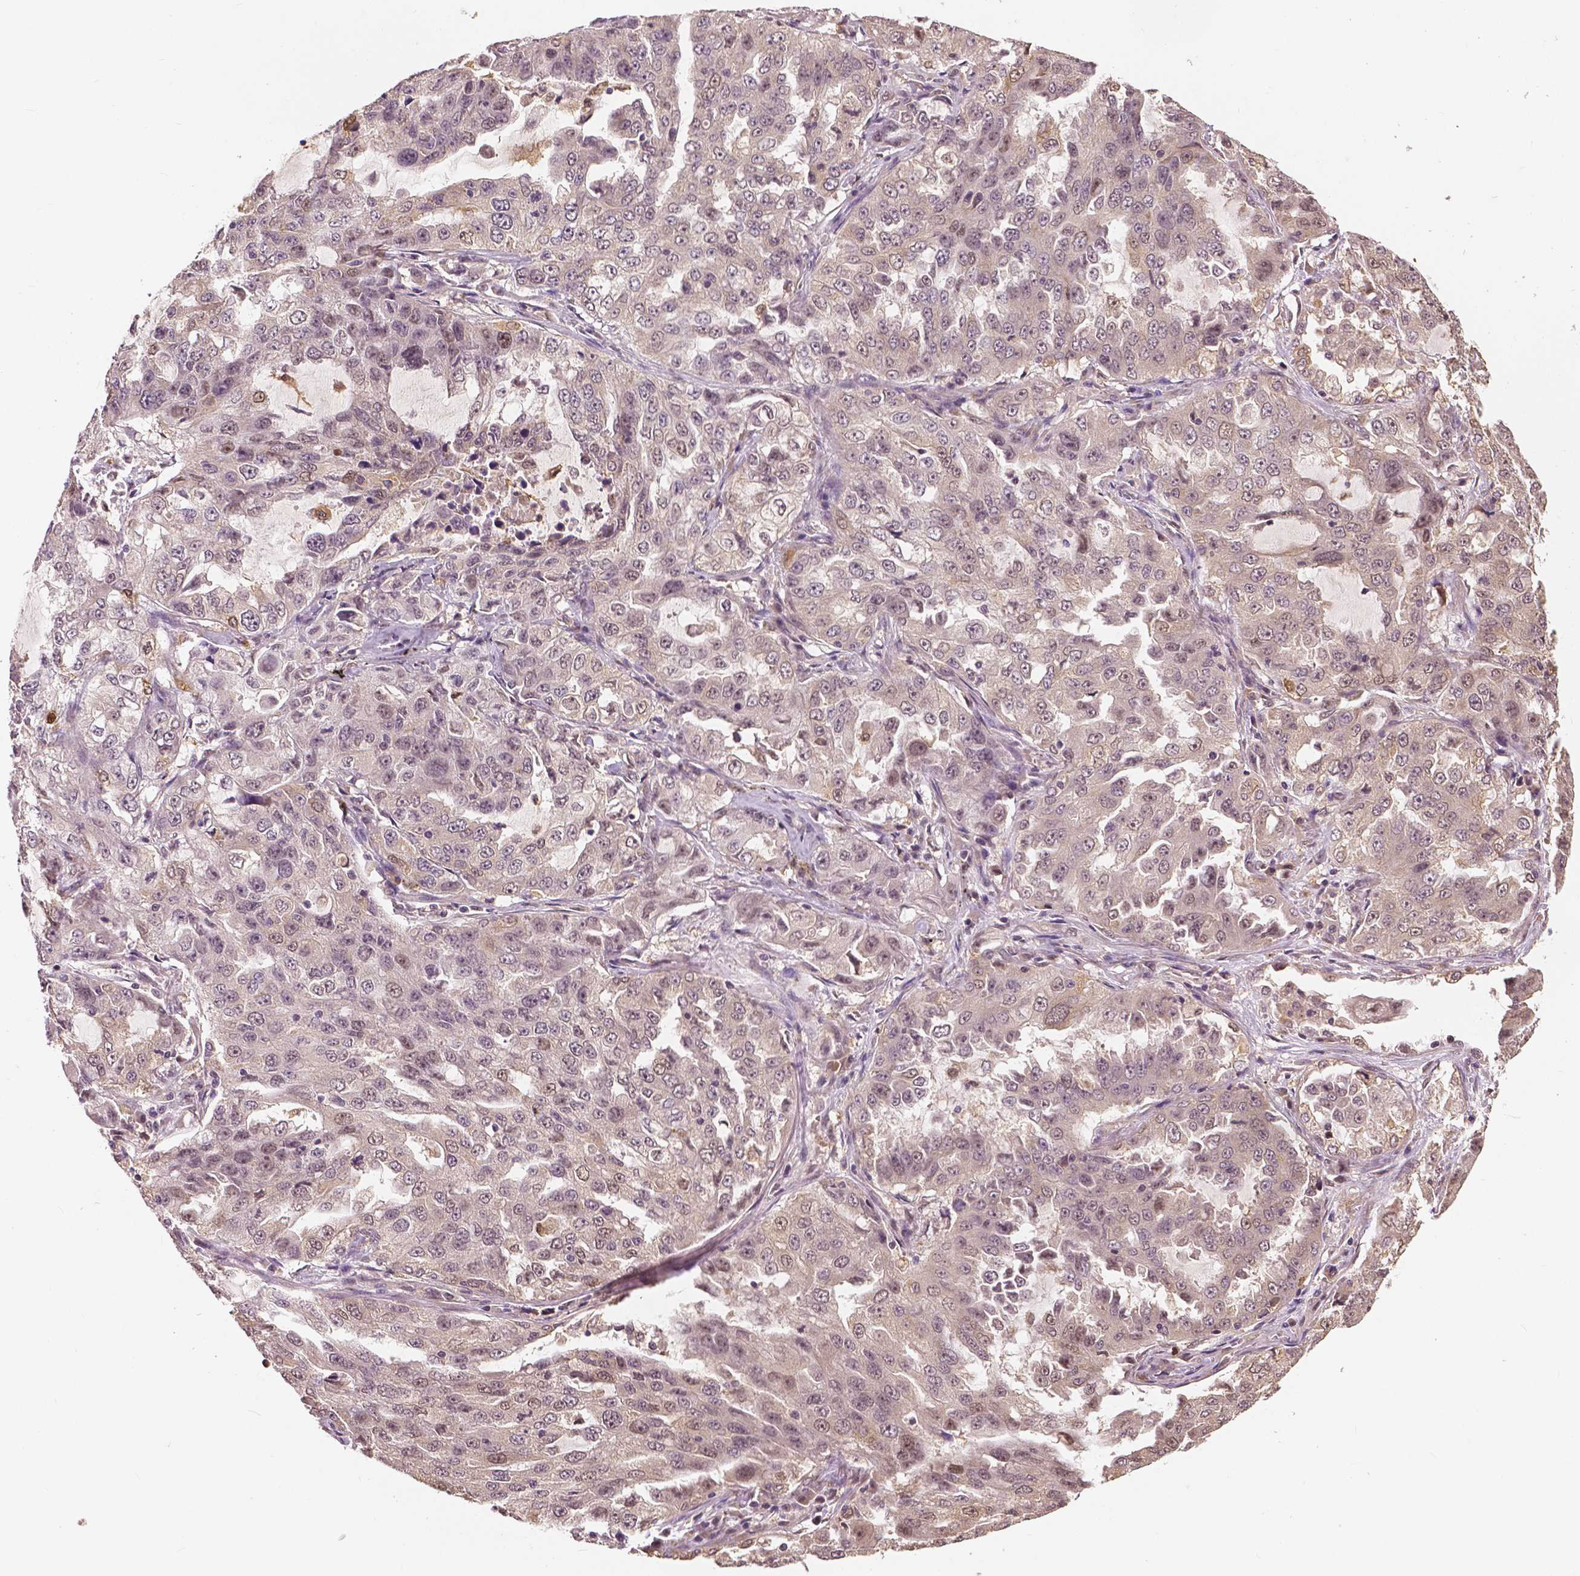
{"staining": {"intensity": "weak", "quantity": "<25%", "location": "nuclear"}, "tissue": "lung cancer", "cell_type": "Tumor cells", "image_type": "cancer", "snomed": [{"axis": "morphology", "description": "Adenocarcinoma, NOS"}, {"axis": "topography", "description": "Lung"}], "caption": "Image shows no significant protein positivity in tumor cells of lung adenocarcinoma. Brightfield microscopy of IHC stained with DAB (brown) and hematoxylin (blue), captured at high magnification.", "gene": "MAP1LC3B", "patient": {"sex": "female", "age": 61}}